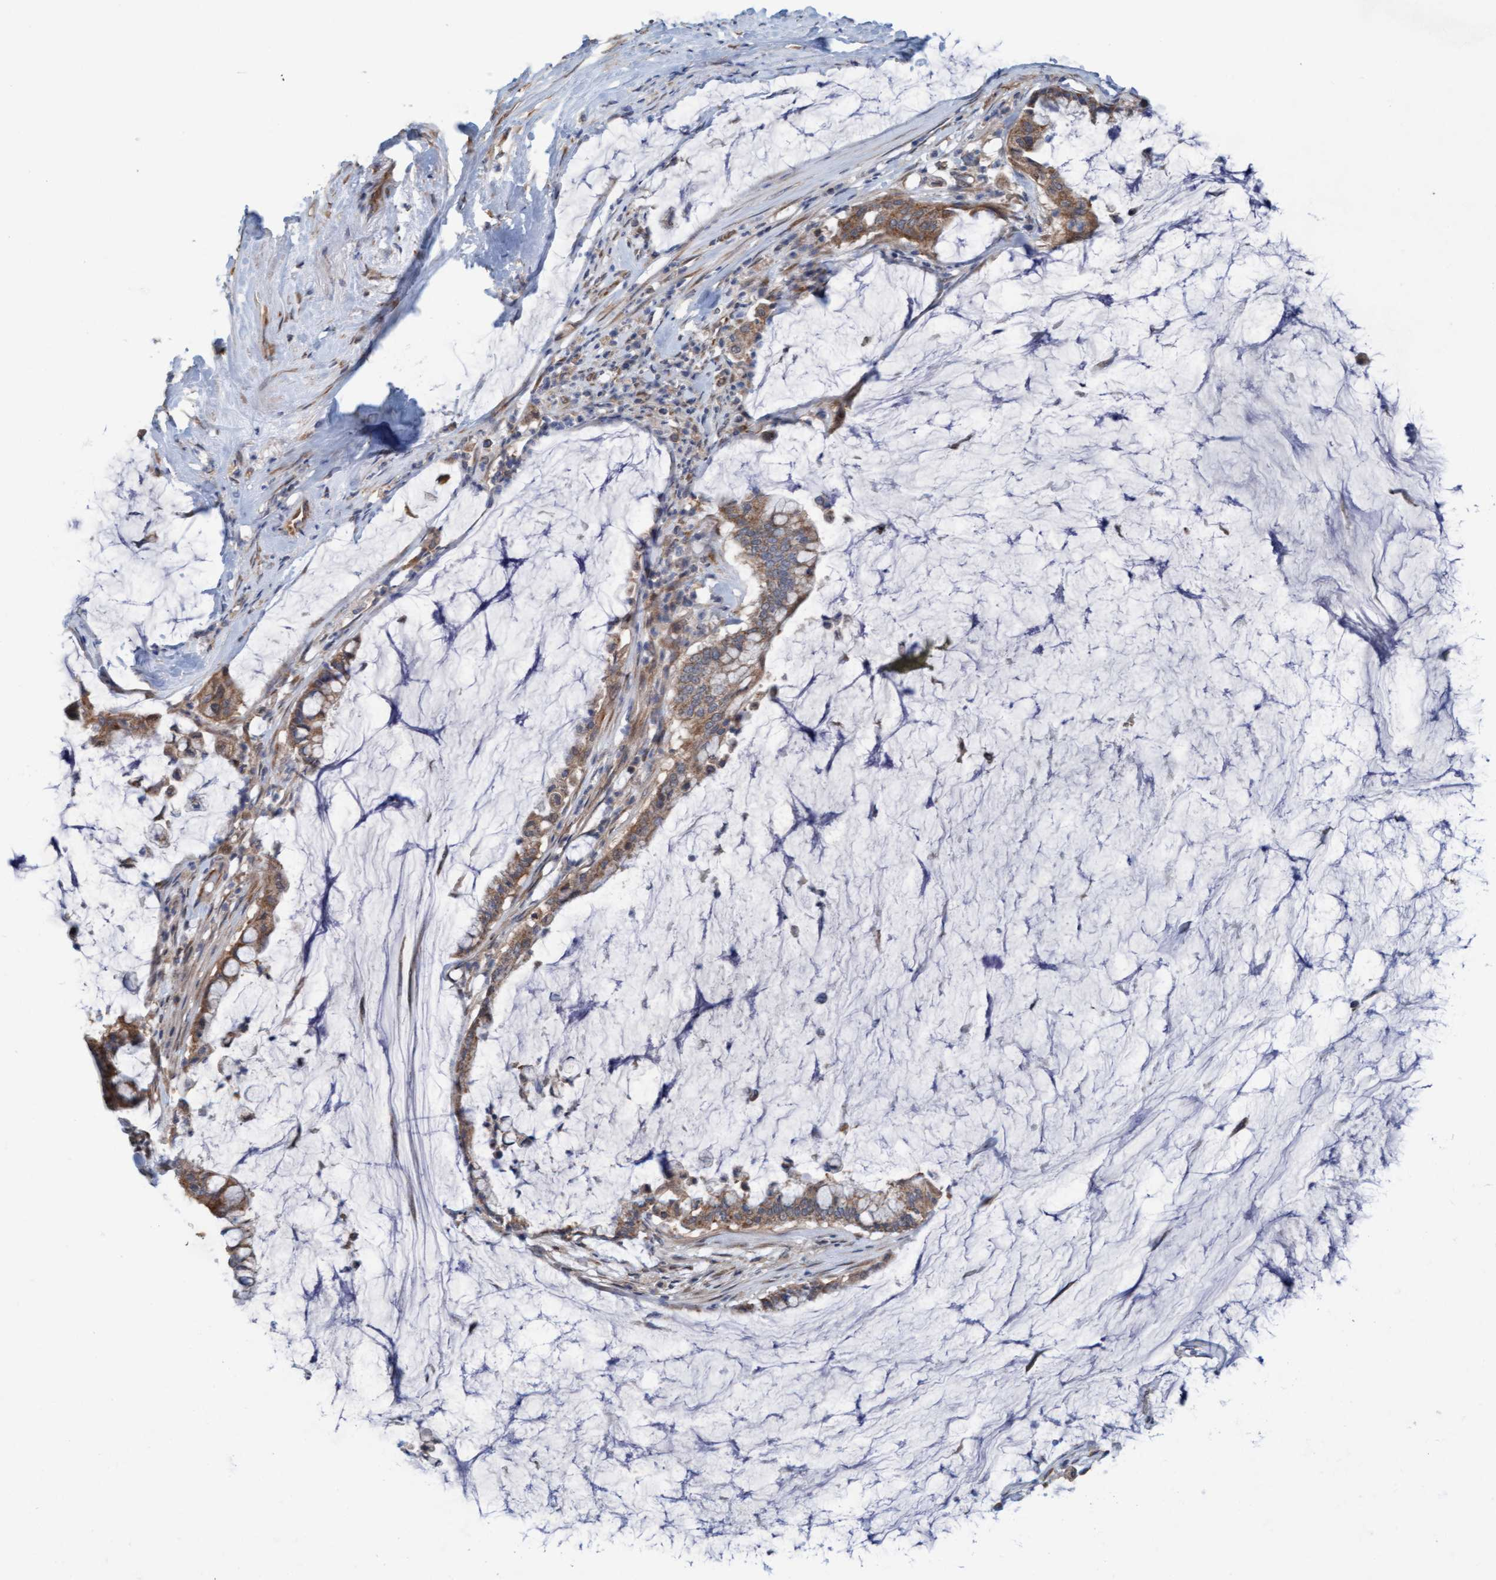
{"staining": {"intensity": "moderate", "quantity": ">75%", "location": "cytoplasmic/membranous"}, "tissue": "pancreatic cancer", "cell_type": "Tumor cells", "image_type": "cancer", "snomed": [{"axis": "morphology", "description": "Adenocarcinoma, NOS"}, {"axis": "topography", "description": "Pancreas"}], "caption": "This is a micrograph of immunohistochemistry staining of adenocarcinoma (pancreatic), which shows moderate staining in the cytoplasmic/membranous of tumor cells.", "gene": "ZNF566", "patient": {"sex": "male", "age": 41}}